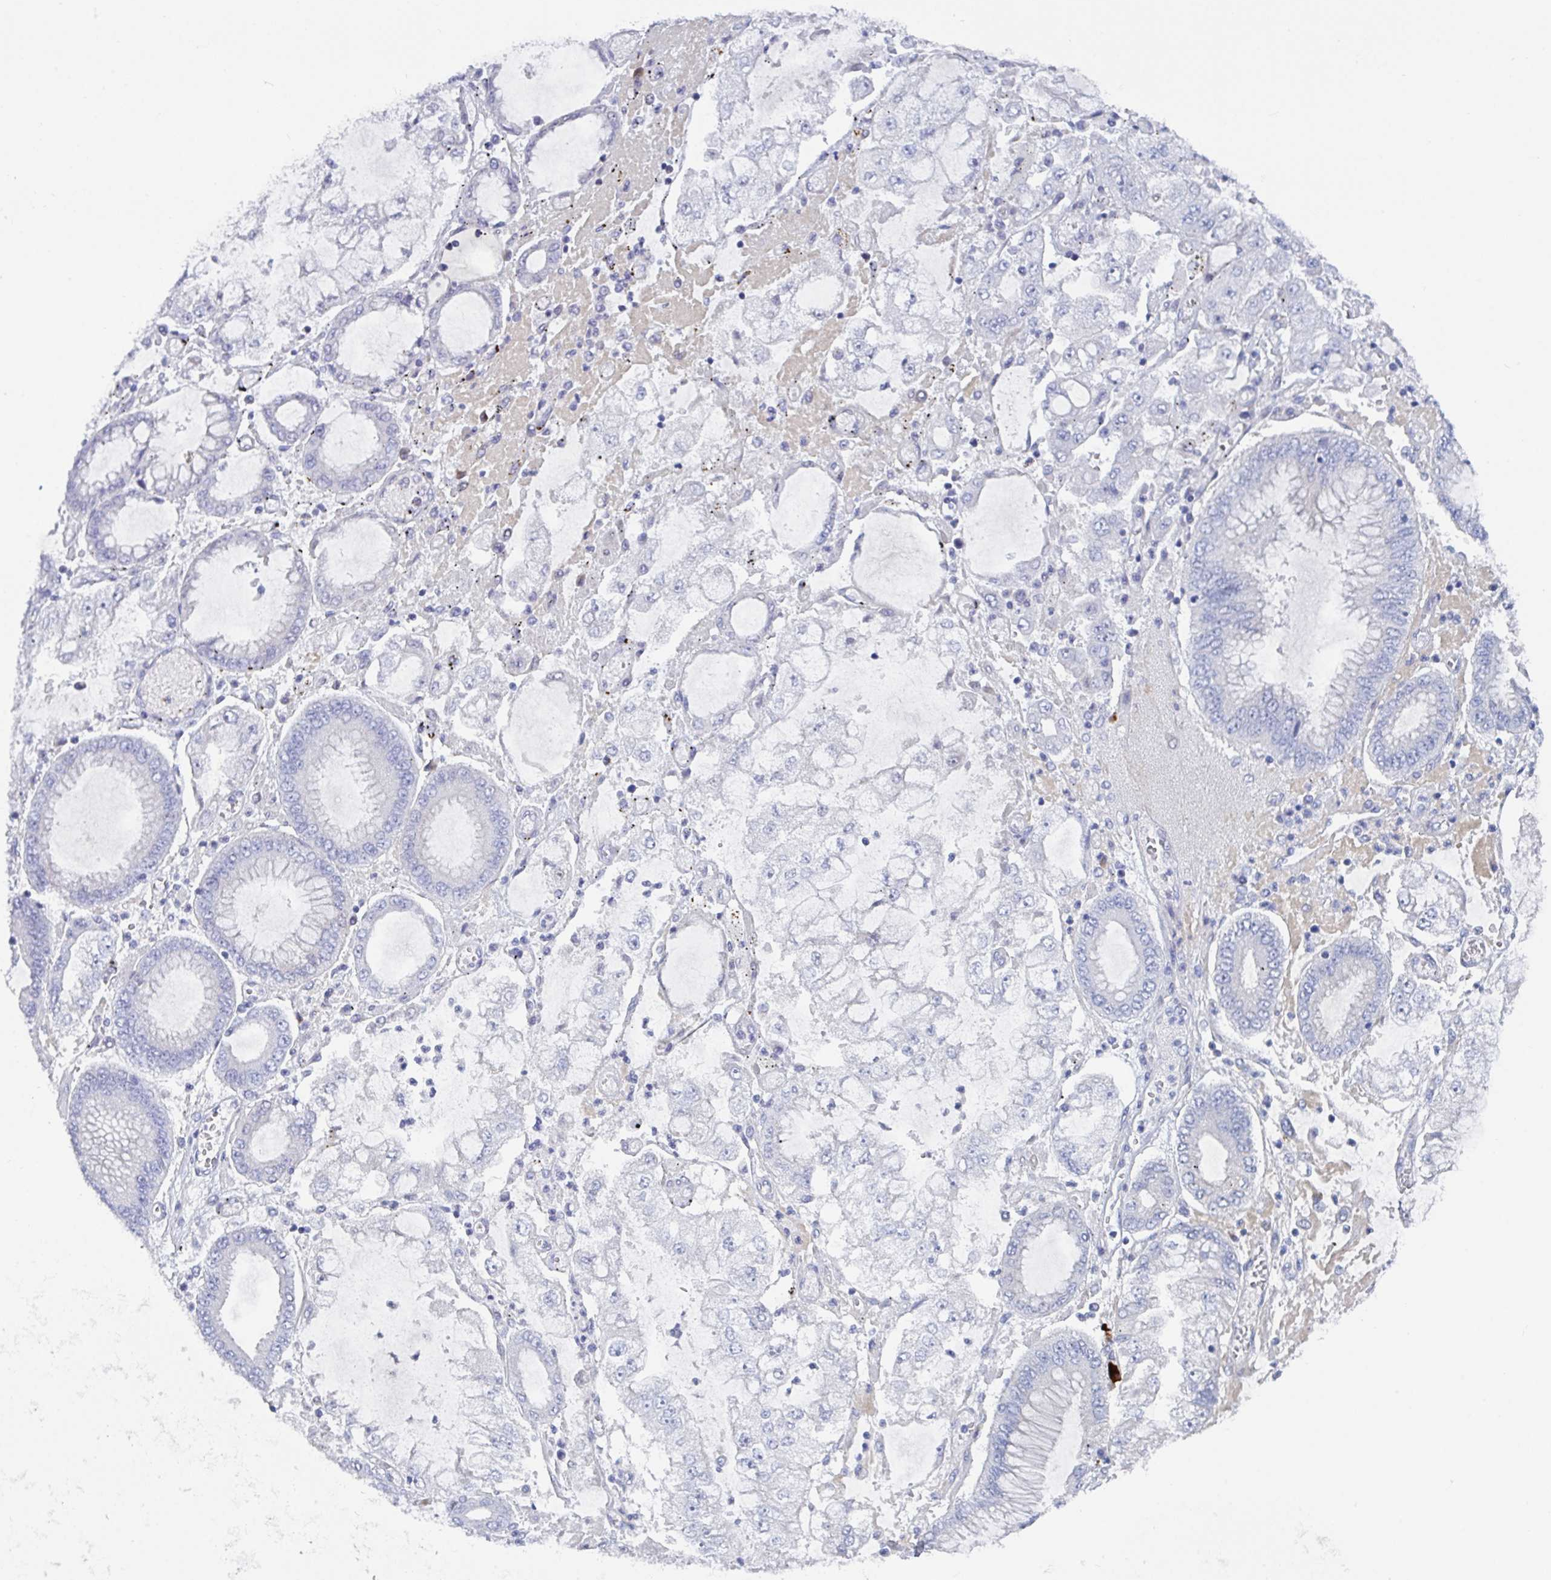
{"staining": {"intensity": "negative", "quantity": "none", "location": "none"}, "tissue": "stomach cancer", "cell_type": "Tumor cells", "image_type": "cancer", "snomed": [{"axis": "morphology", "description": "Adenocarcinoma, NOS"}, {"axis": "topography", "description": "Stomach"}], "caption": "This micrograph is of adenocarcinoma (stomach) stained with immunohistochemistry to label a protein in brown with the nuclei are counter-stained blue. There is no positivity in tumor cells. The staining is performed using DAB (3,3'-diaminobenzidine) brown chromogen with nuclei counter-stained in using hematoxylin.", "gene": "NT5C3B", "patient": {"sex": "male", "age": 76}}